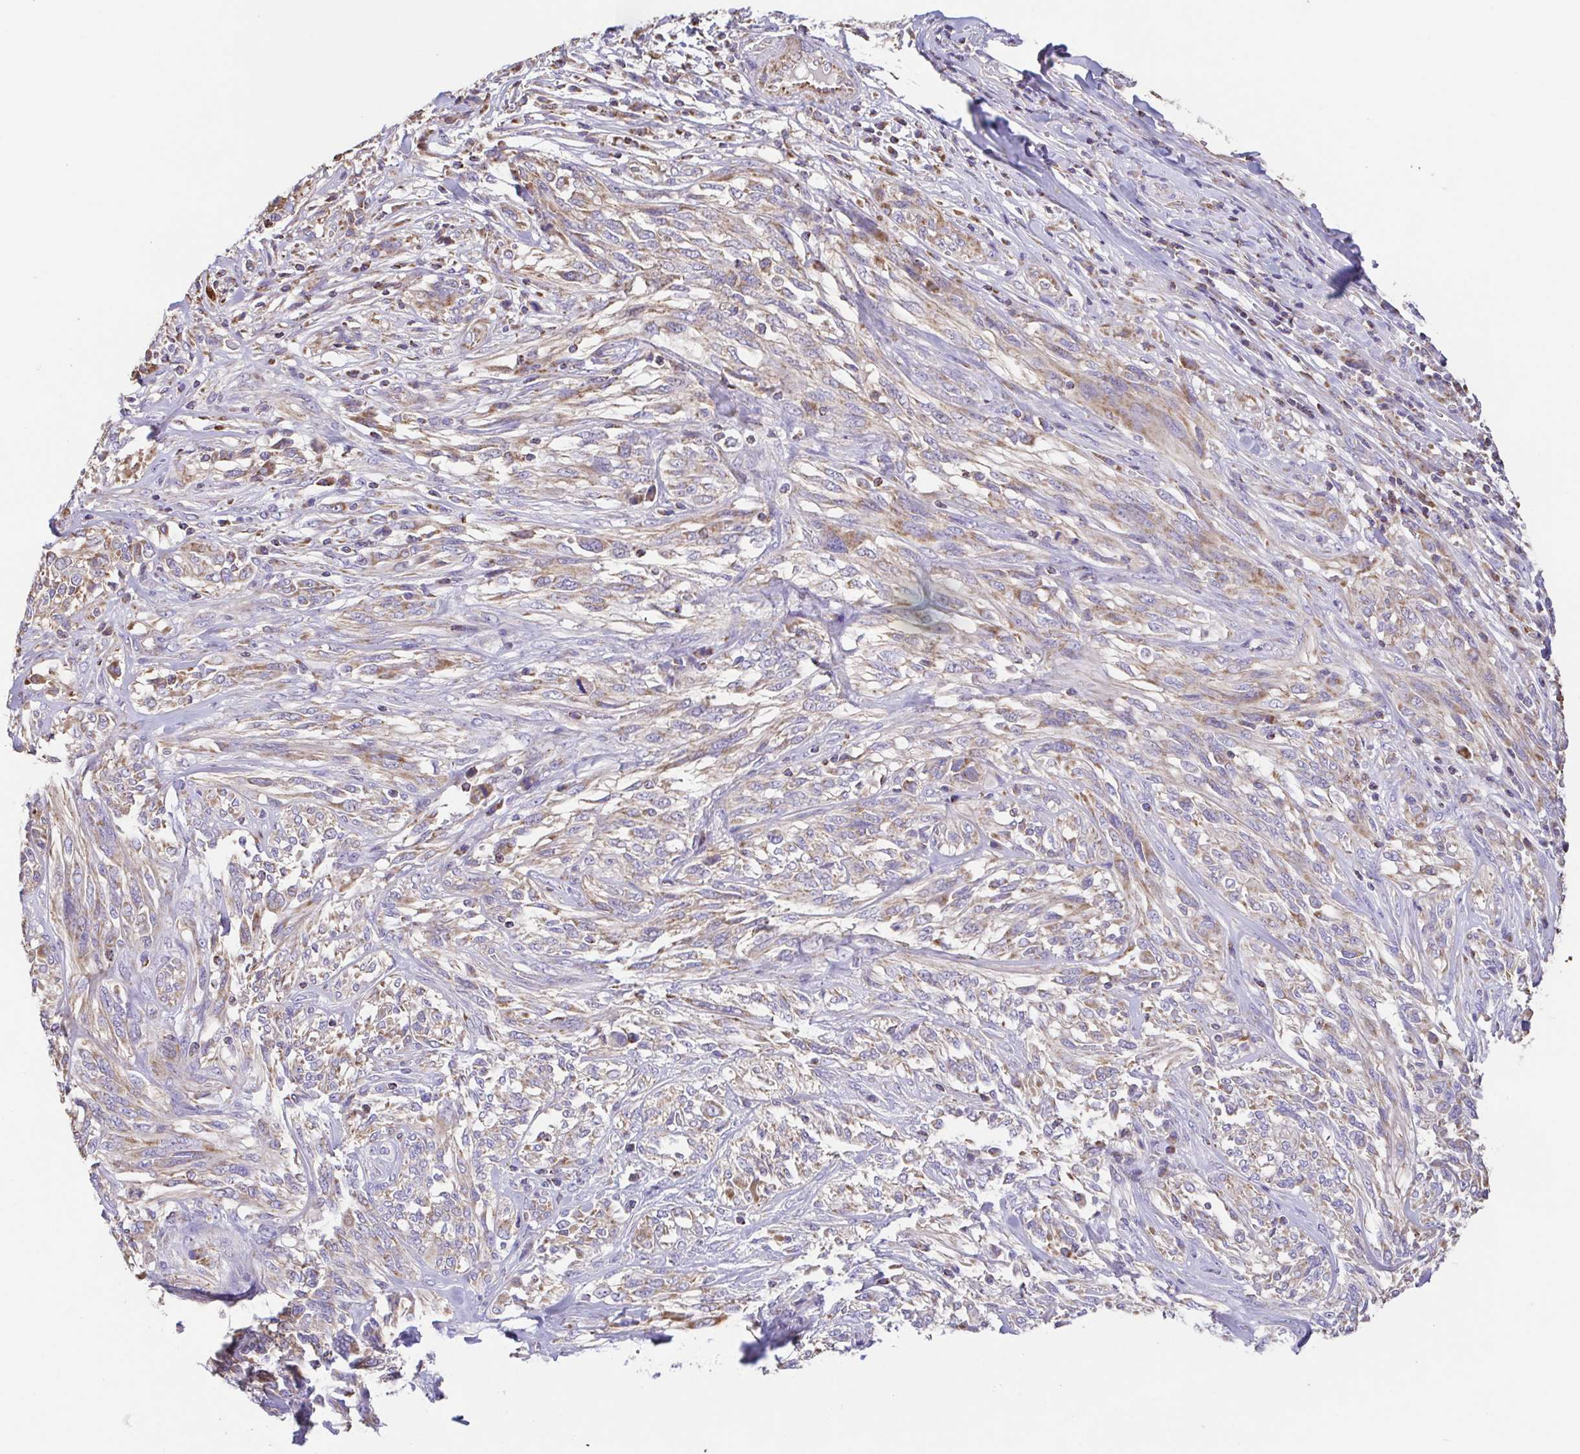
{"staining": {"intensity": "weak", "quantity": ">75%", "location": "cytoplasmic/membranous"}, "tissue": "melanoma", "cell_type": "Tumor cells", "image_type": "cancer", "snomed": [{"axis": "morphology", "description": "Malignant melanoma, NOS"}, {"axis": "topography", "description": "Skin"}], "caption": "Immunohistochemistry (IHC) histopathology image of neoplastic tissue: melanoma stained using IHC shows low levels of weak protein expression localized specifically in the cytoplasmic/membranous of tumor cells, appearing as a cytoplasmic/membranous brown color.", "gene": "GINM1", "patient": {"sex": "female", "age": 91}}